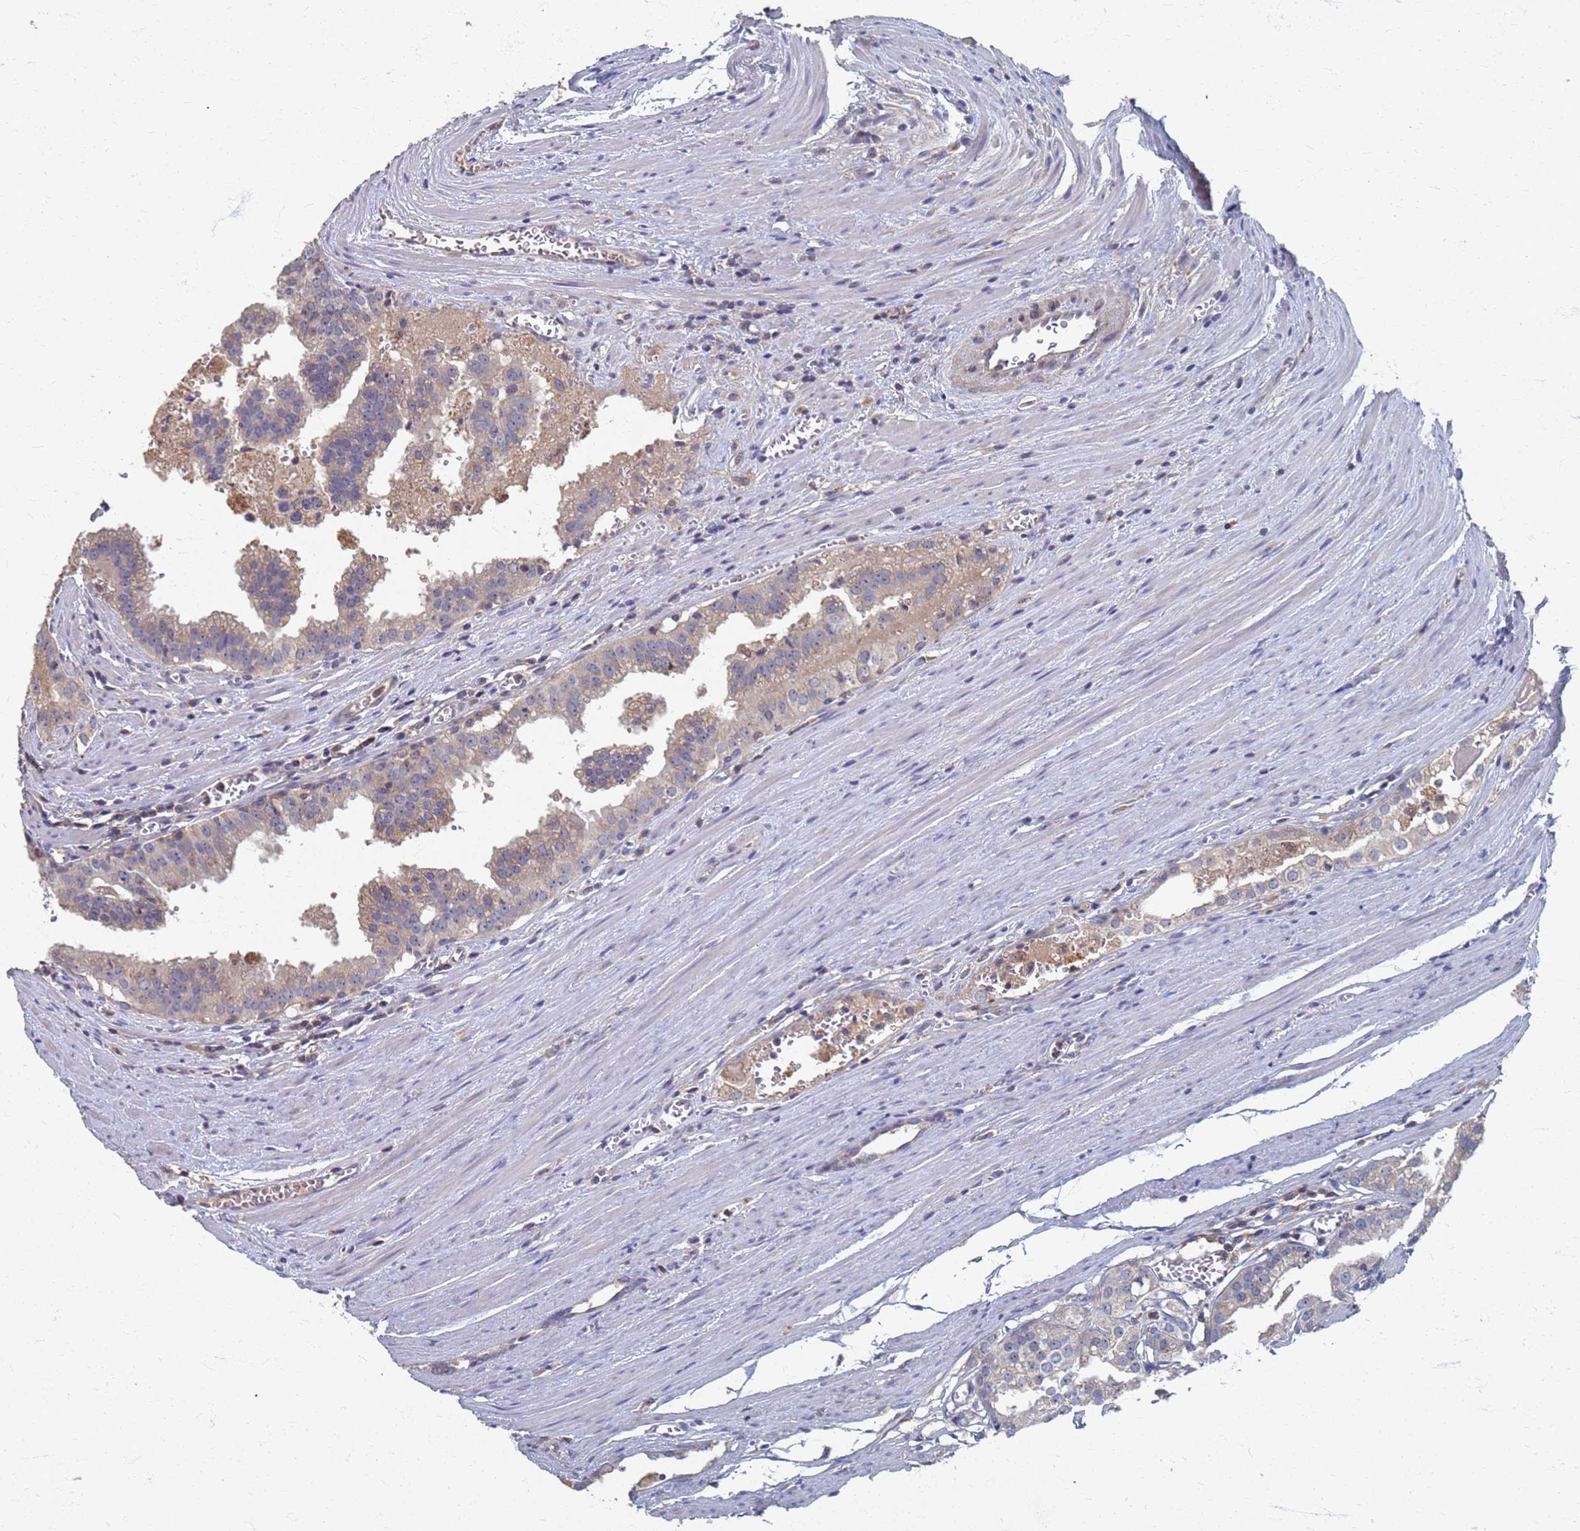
{"staining": {"intensity": "weak", "quantity": ">75%", "location": "cytoplasmic/membranous"}, "tissue": "prostate cancer", "cell_type": "Tumor cells", "image_type": "cancer", "snomed": [{"axis": "morphology", "description": "Adenocarcinoma, High grade"}, {"axis": "topography", "description": "Prostate"}], "caption": "The histopathology image displays staining of prostate cancer (adenocarcinoma (high-grade)), revealing weak cytoplasmic/membranous protein staining (brown color) within tumor cells. The staining is performed using DAB brown chromogen to label protein expression. The nuclei are counter-stained blue using hematoxylin.", "gene": "KRCC1", "patient": {"sex": "male", "age": 68}}